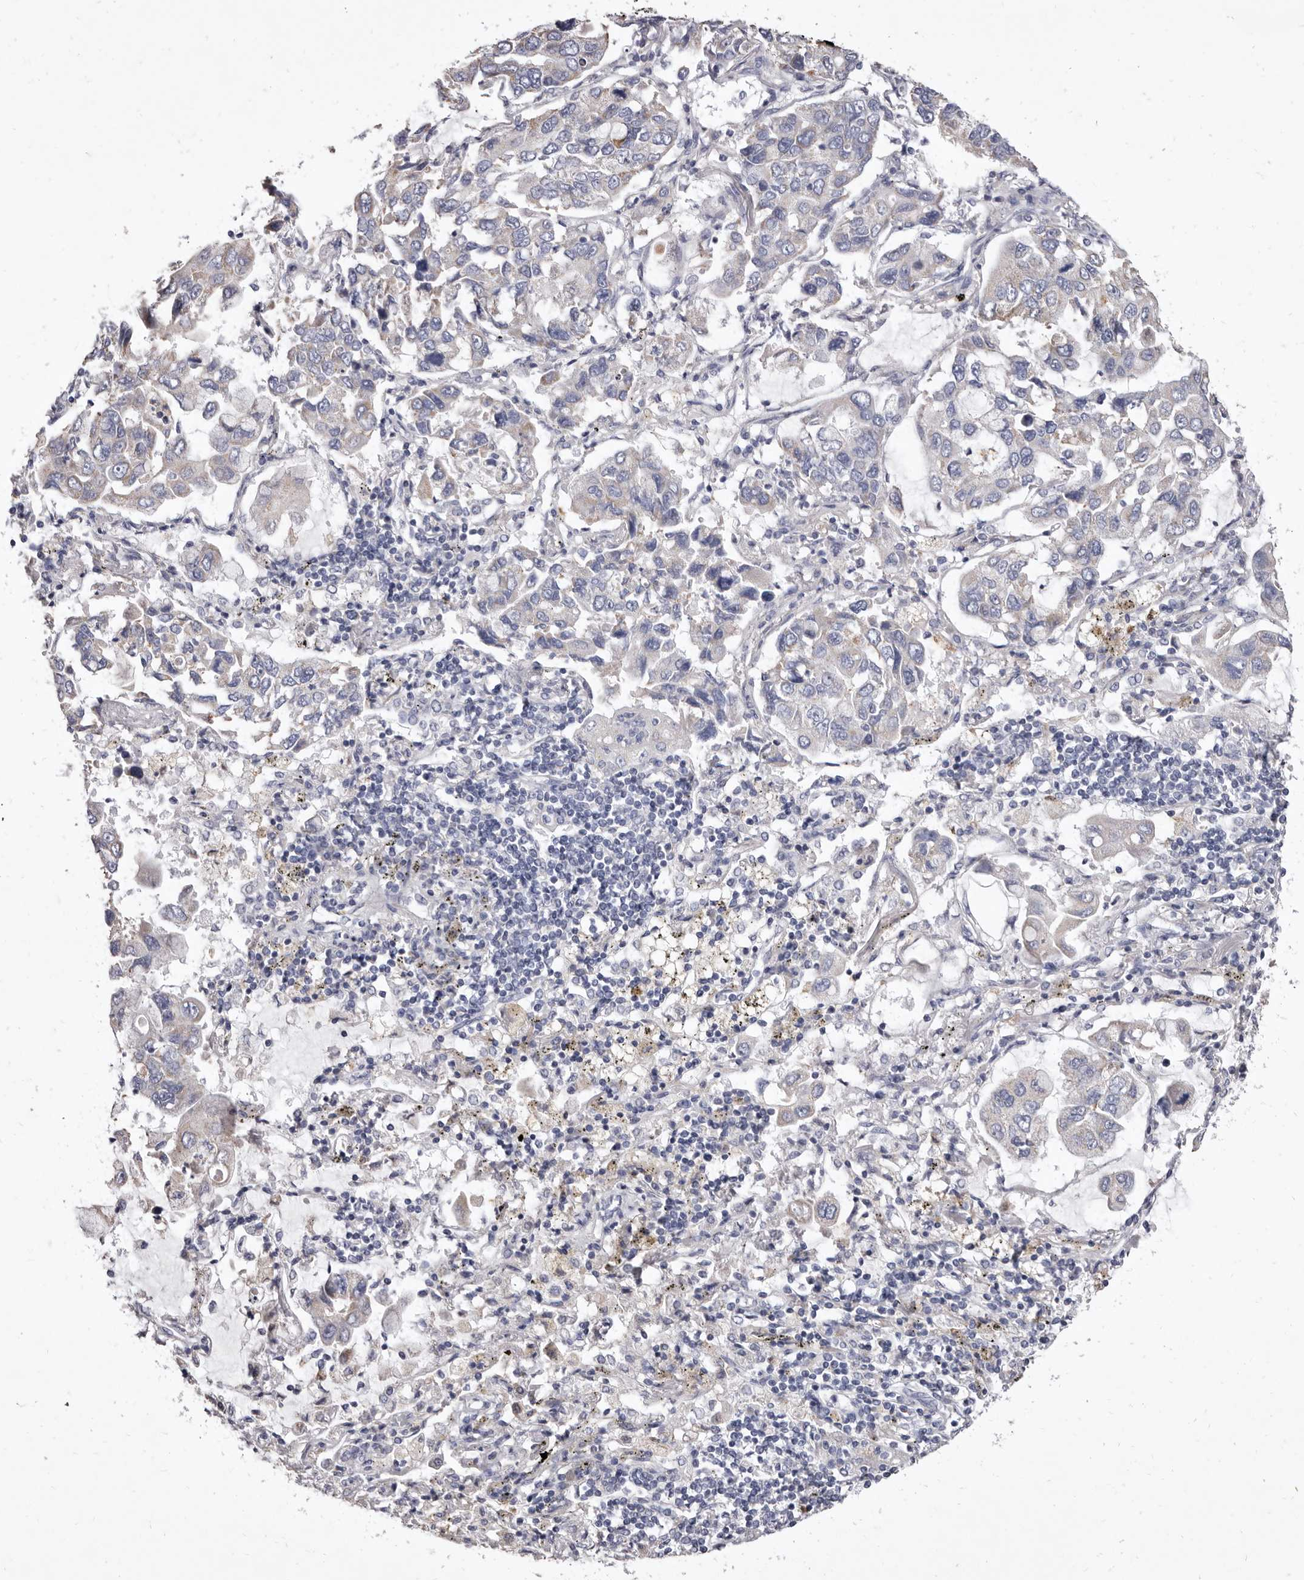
{"staining": {"intensity": "negative", "quantity": "none", "location": "none"}, "tissue": "lung cancer", "cell_type": "Tumor cells", "image_type": "cancer", "snomed": [{"axis": "morphology", "description": "Adenocarcinoma, NOS"}, {"axis": "topography", "description": "Lung"}], "caption": "The micrograph demonstrates no staining of tumor cells in lung adenocarcinoma. The staining was performed using DAB to visualize the protein expression in brown, while the nuclei were stained in blue with hematoxylin (Magnification: 20x).", "gene": "CYP2E1", "patient": {"sex": "male", "age": 64}}